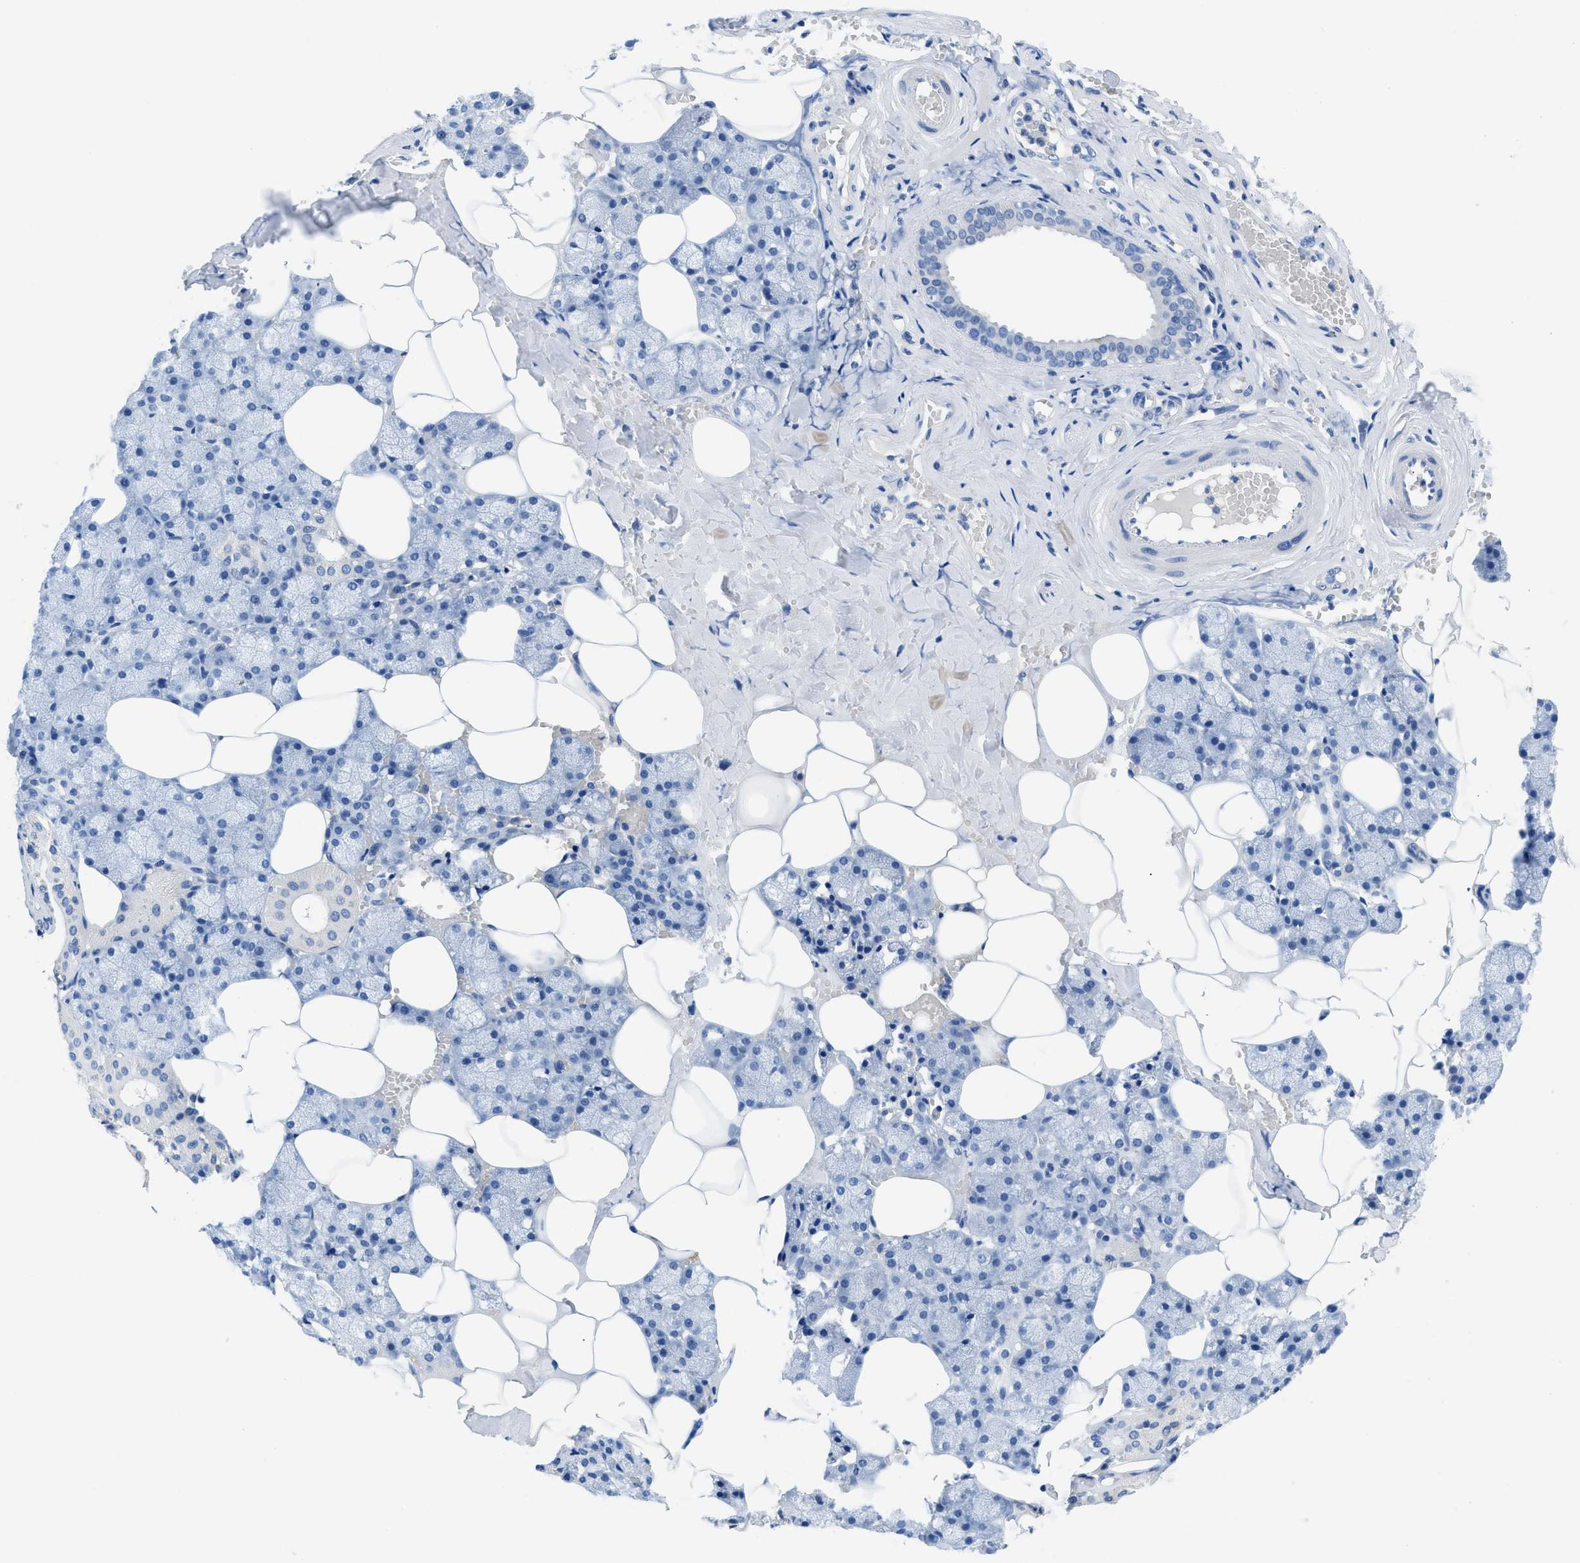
{"staining": {"intensity": "weak", "quantity": "<25%", "location": "cytoplasmic/membranous"}, "tissue": "salivary gland", "cell_type": "Glandular cells", "image_type": "normal", "snomed": [{"axis": "morphology", "description": "Normal tissue, NOS"}, {"axis": "topography", "description": "Salivary gland"}], "caption": "Glandular cells show no significant positivity in normal salivary gland. (Stains: DAB immunohistochemistry (IHC) with hematoxylin counter stain, Microscopy: brightfield microscopy at high magnification).", "gene": "SLC10A6", "patient": {"sex": "male", "age": 62}}